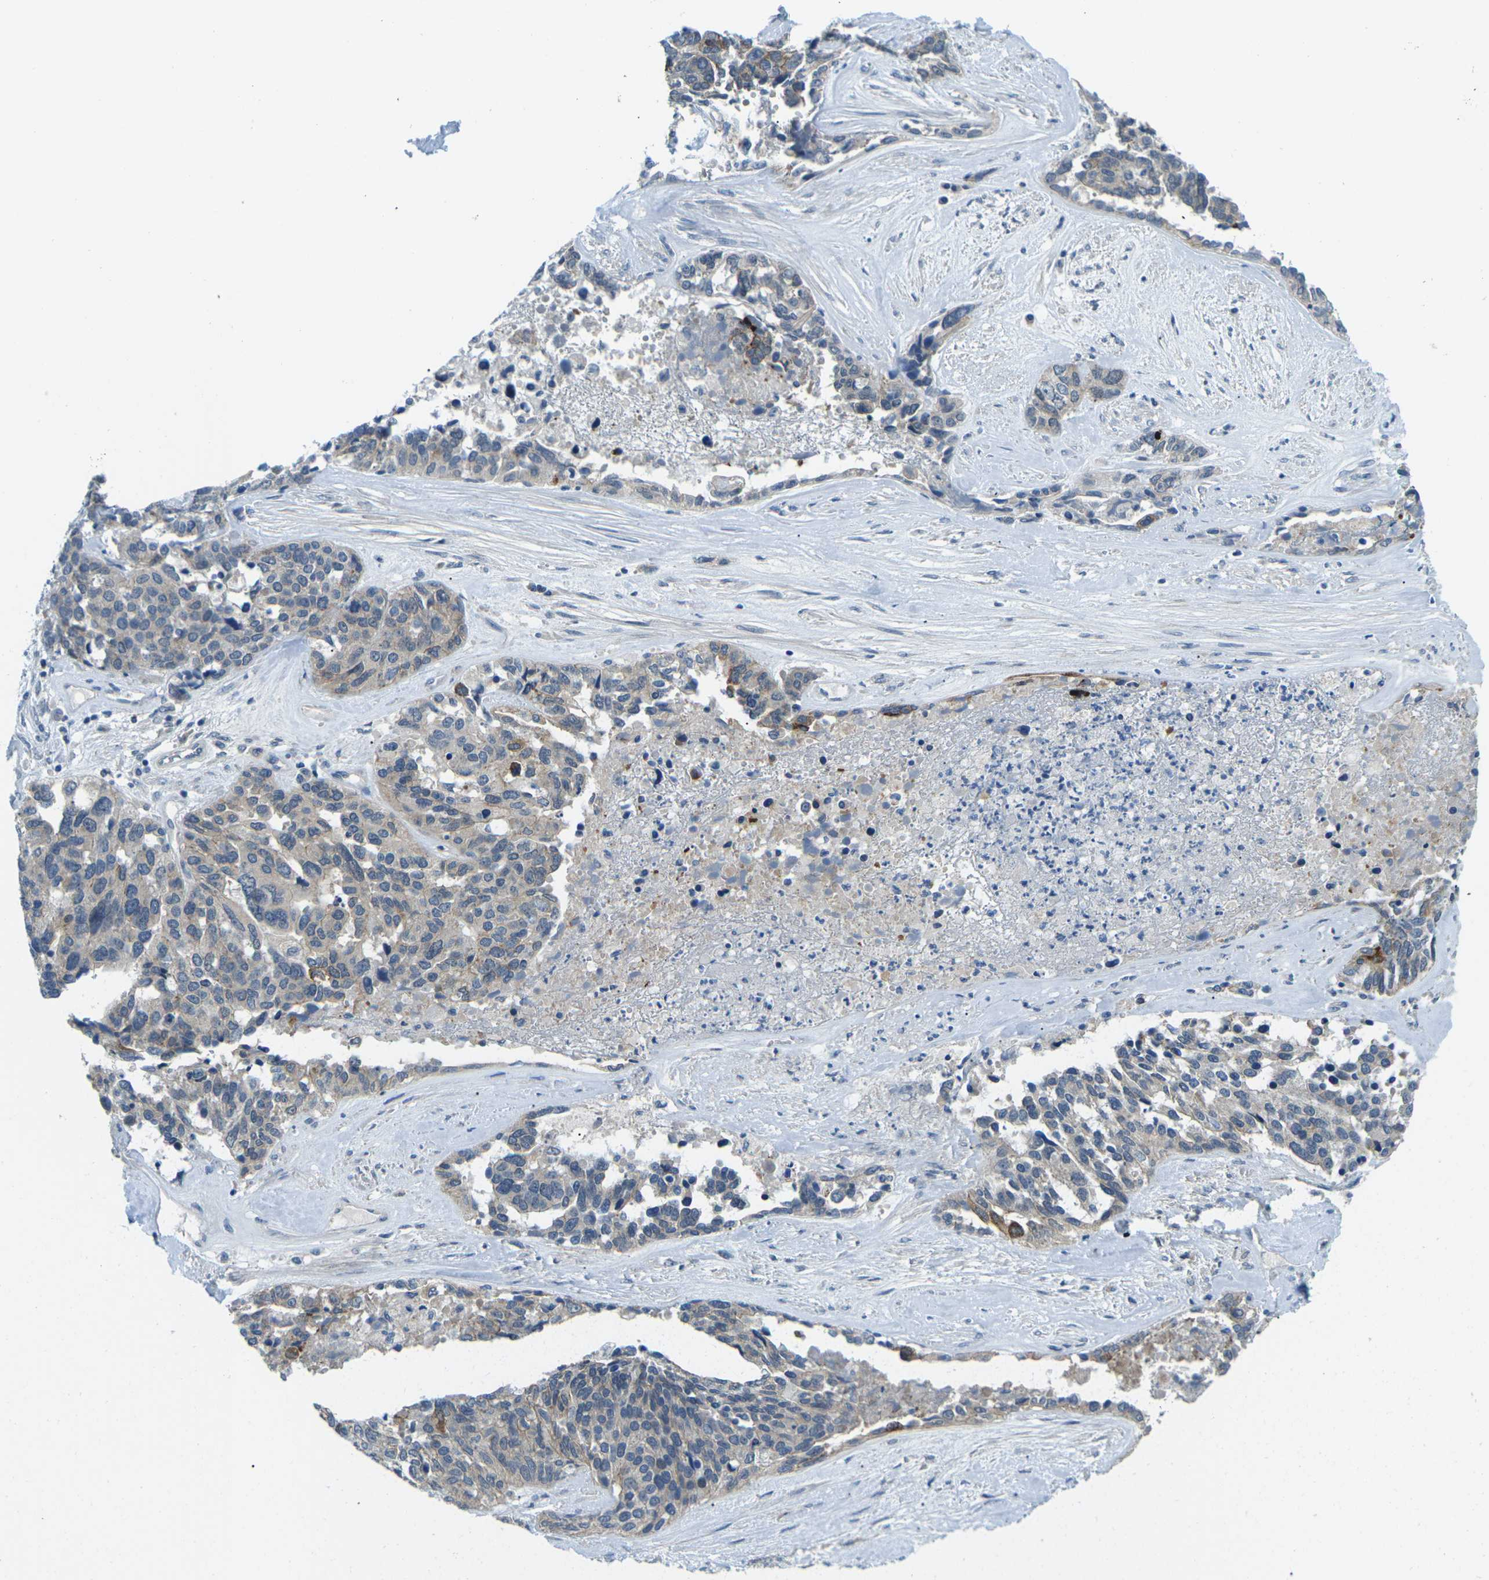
{"staining": {"intensity": "moderate", "quantity": "<25%", "location": "cytoplasmic/membranous"}, "tissue": "ovarian cancer", "cell_type": "Tumor cells", "image_type": "cancer", "snomed": [{"axis": "morphology", "description": "Cystadenocarcinoma, serous, NOS"}, {"axis": "topography", "description": "Ovary"}], "caption": "Human ovarian cancer stained with a protein marker shows moderate staining in tumor cells.", "gene": "CTNND1", "patient": {"sex": "female", "age": 44}}